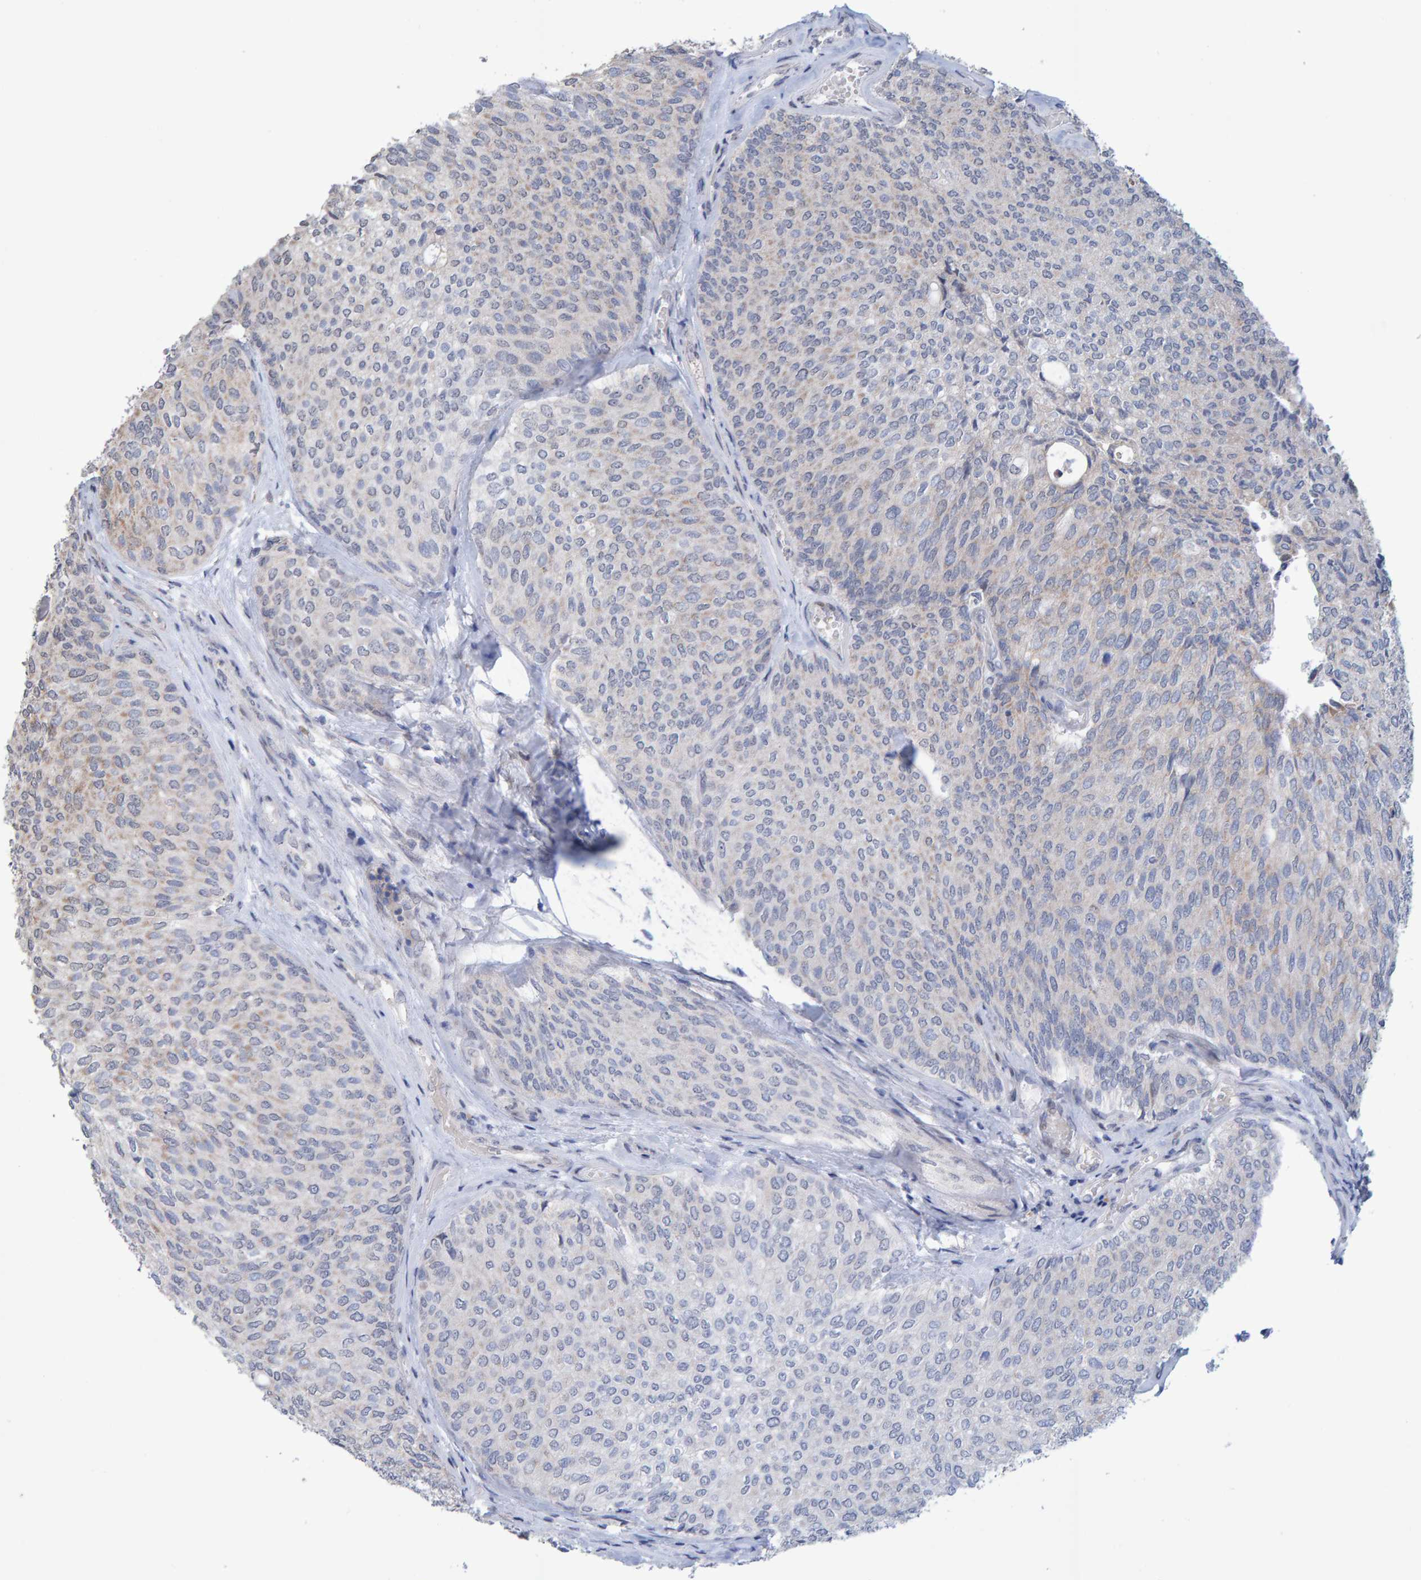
{"staining": {"intensity": "negative", "quantity": "none", "location": "none"}, "tissue": "urothelial cancer", "cell_type": "Tumor cells", "image_type": "cancer", "snomed": [{"axis": "morphology", "description": "Urothelial carcinoma, Low grade"}, {"axis": "topography", "description": "Urinary bladder"}], "caption": "Human low-grade urothelial carcinoma stained for a protein using IHC reveals no staining in tumor cells.", "gene": "USP43", "patient": {"sex": "female", "age": 79}}